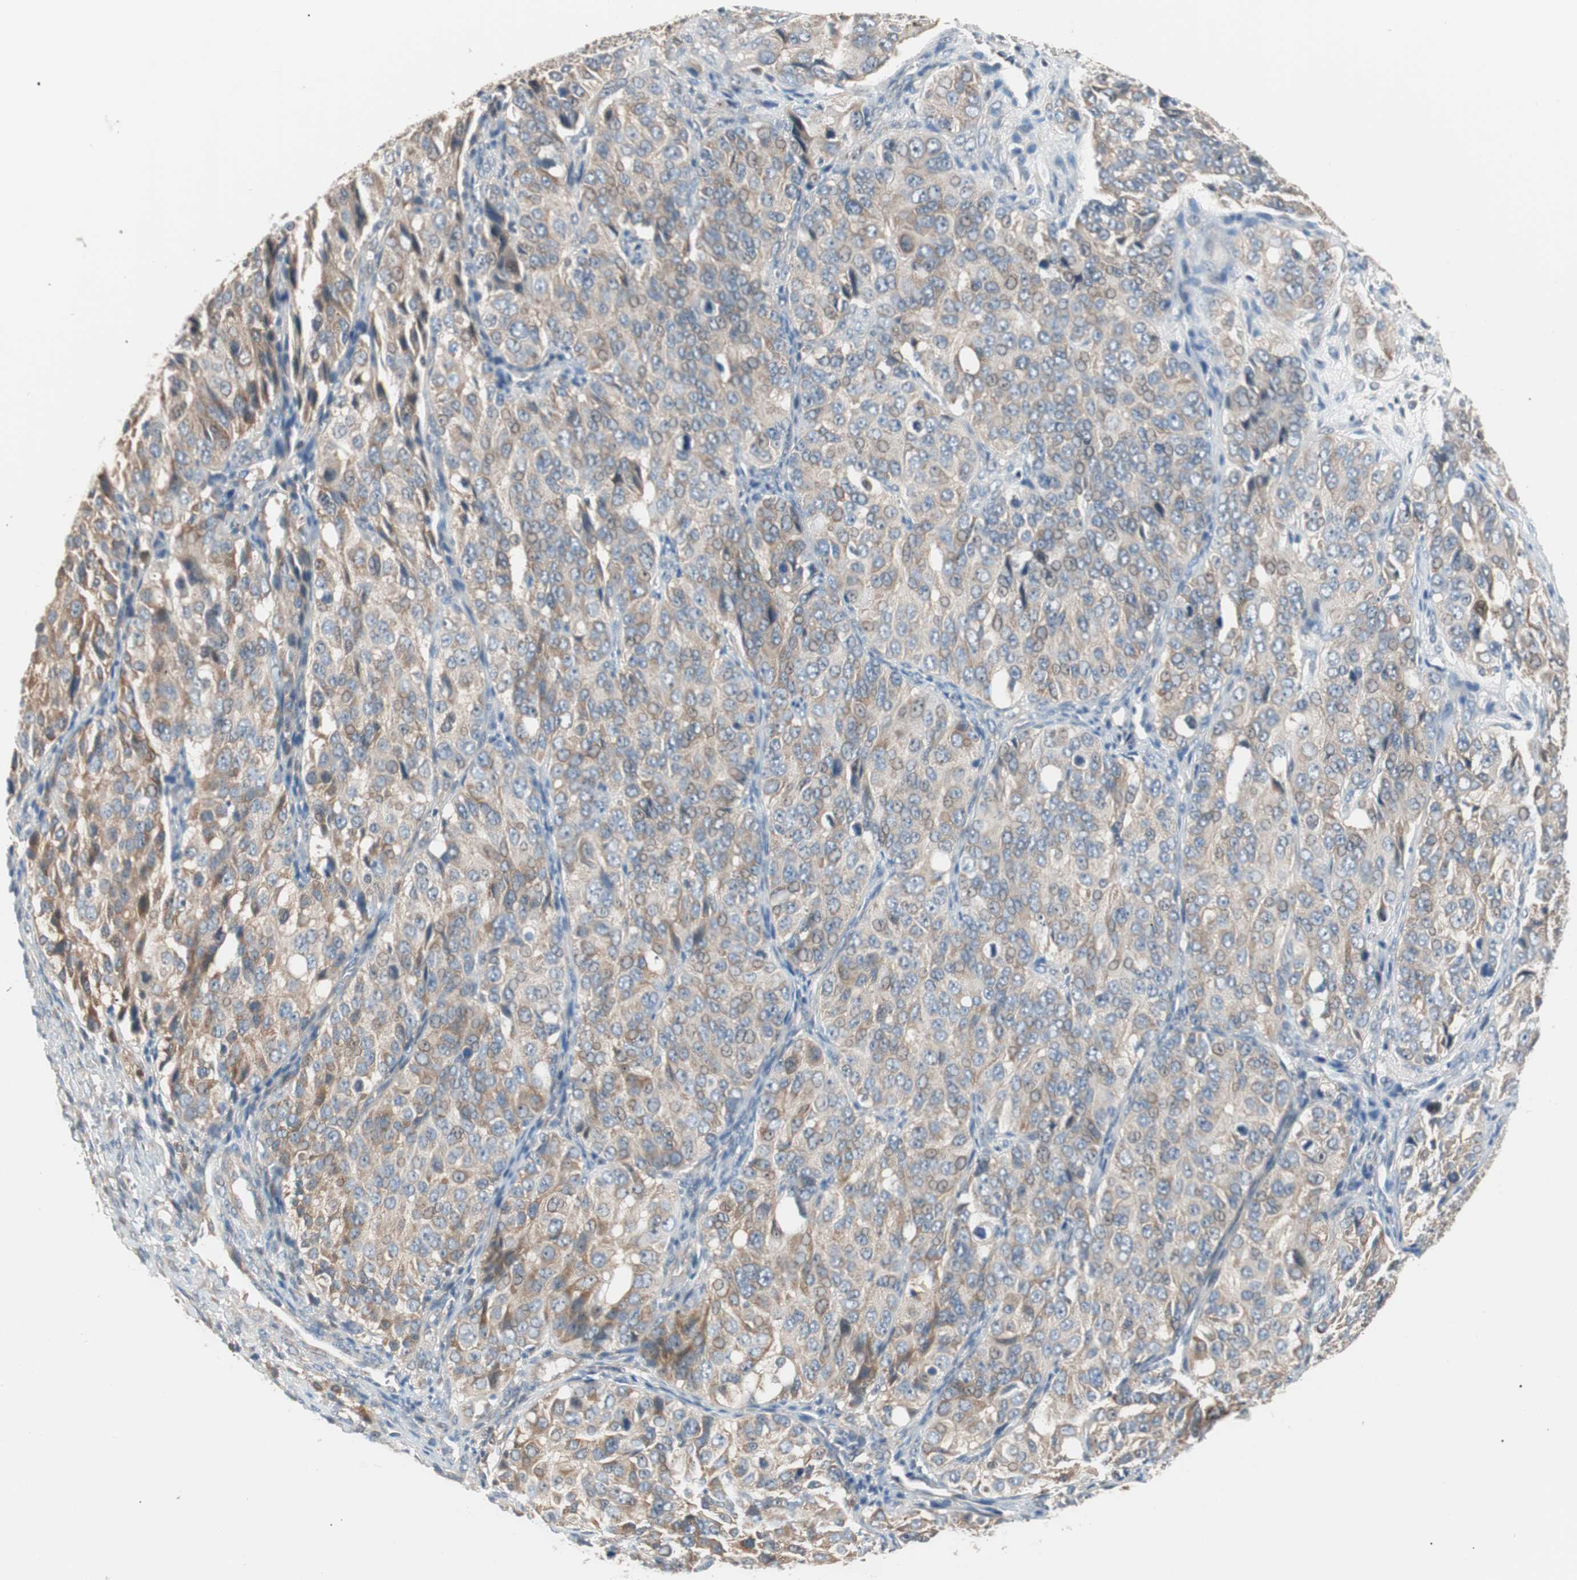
{"staining": {"intensity": "weak", "quantity": ">75%", "location": "cytoplasmic/membranous"}, "tissue": "ovarian cancer", "cell_type": "Tumor cells", "image_type": "cancer", "snomed": [{"axis": "morphology", "description": "Carcinoma, endometroid"}, {"axis": "topography", "description": "Ovary"}], "caption": "The histopathology image exhibits a brown stain indicating the presence of a protein in the cytoplasmic/membranous of tumor cells in endometroid carcinoma (ovarian).", "gene": "PCK1", "patient": {"sex": "female", "age": 51}}